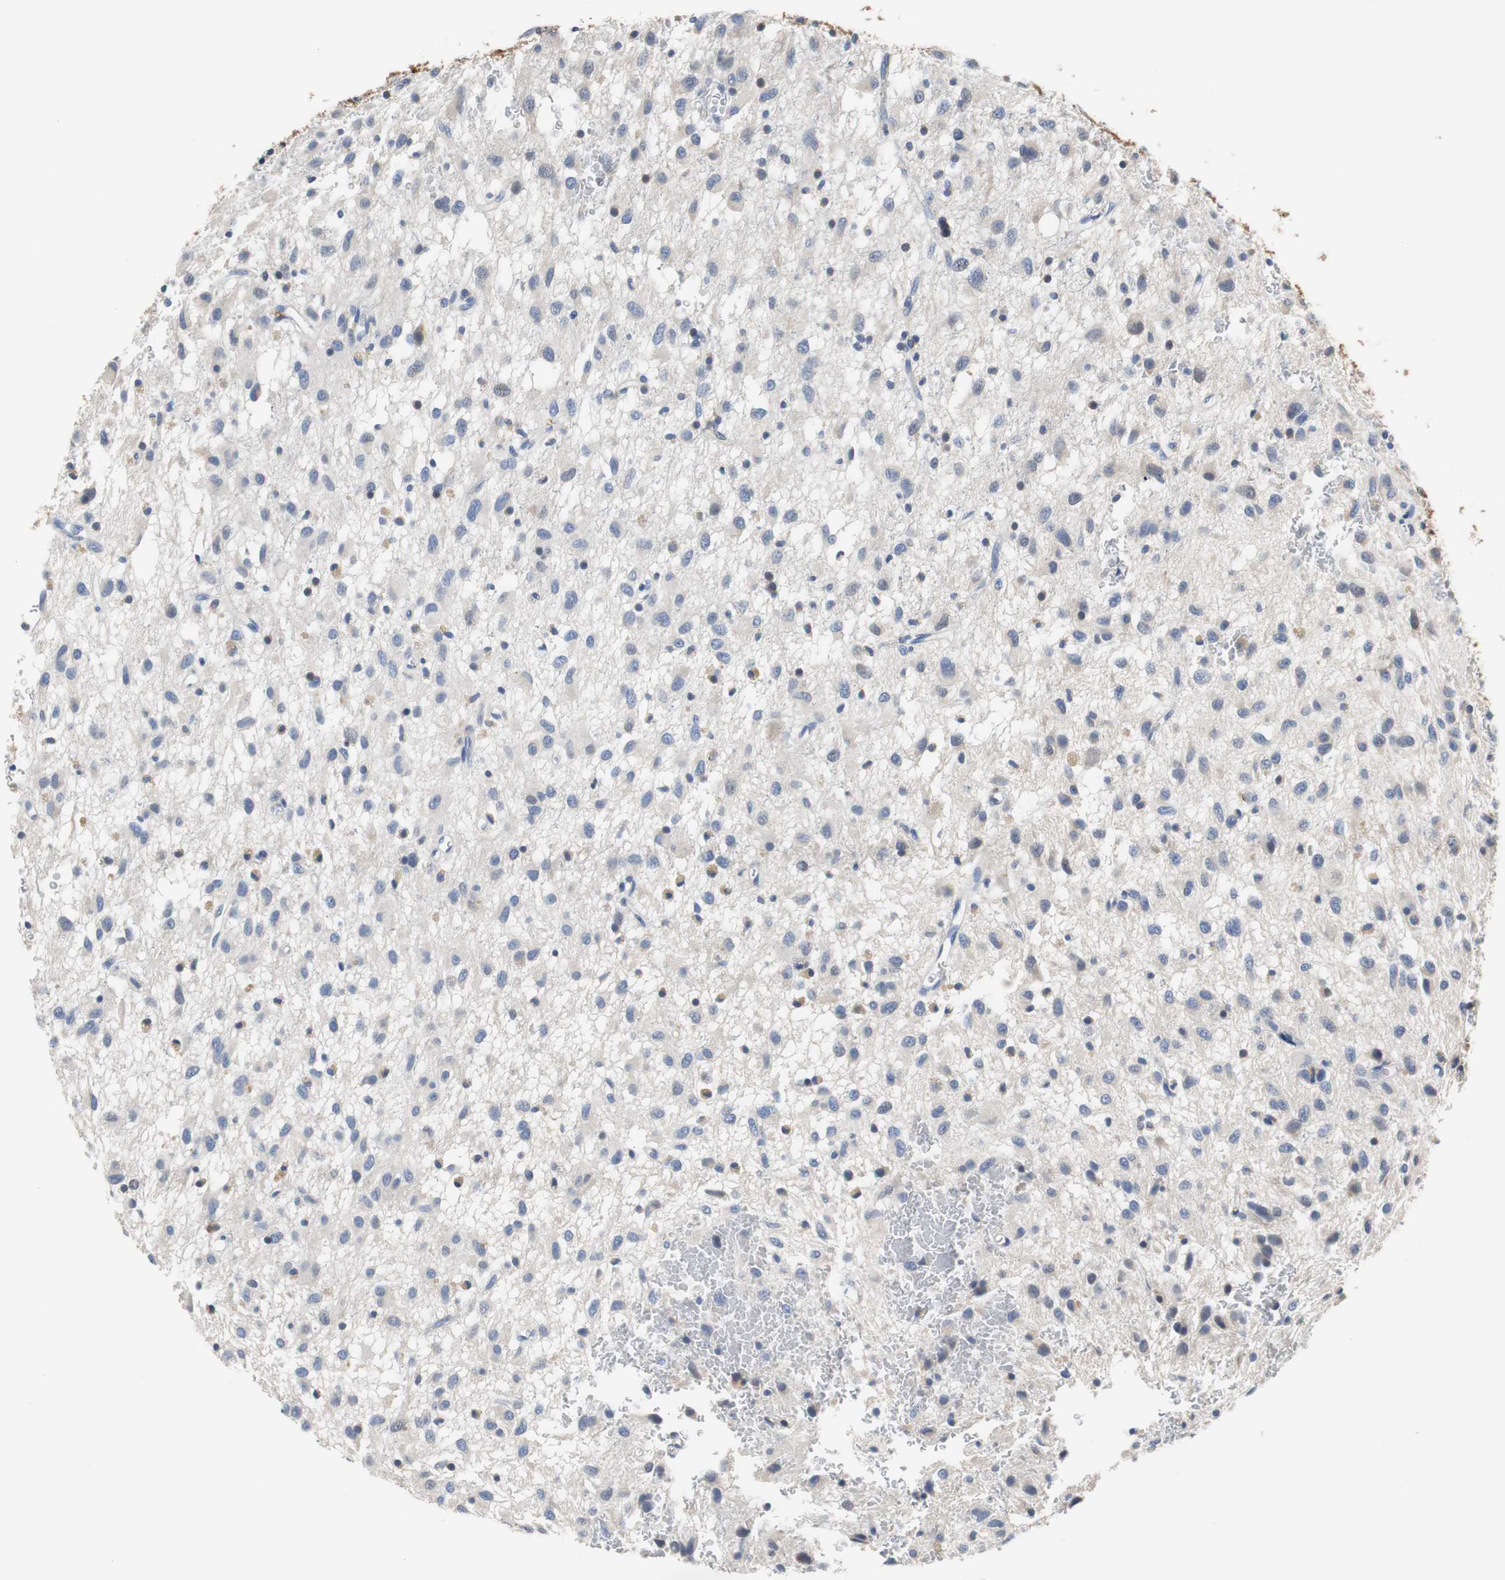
{"staining": {"intensity": "negative", "quantity": "none", "location": "none"}, "tissue": "glioma", "cell_type": "Tumor cells", "image_type": "cancer", "snomed": [{"axis": "morphology", "description": "Glioma, malignant, Low grade"}, {"axis": "topography", "description": "Brain"}], "caption": "An immunohistochemistry (IHC) micrograph of glioma is shown. There is no staining in tumor cells of glioma.", "gene": "PCK1", "patient": {"sex": "male", "age": 77}}